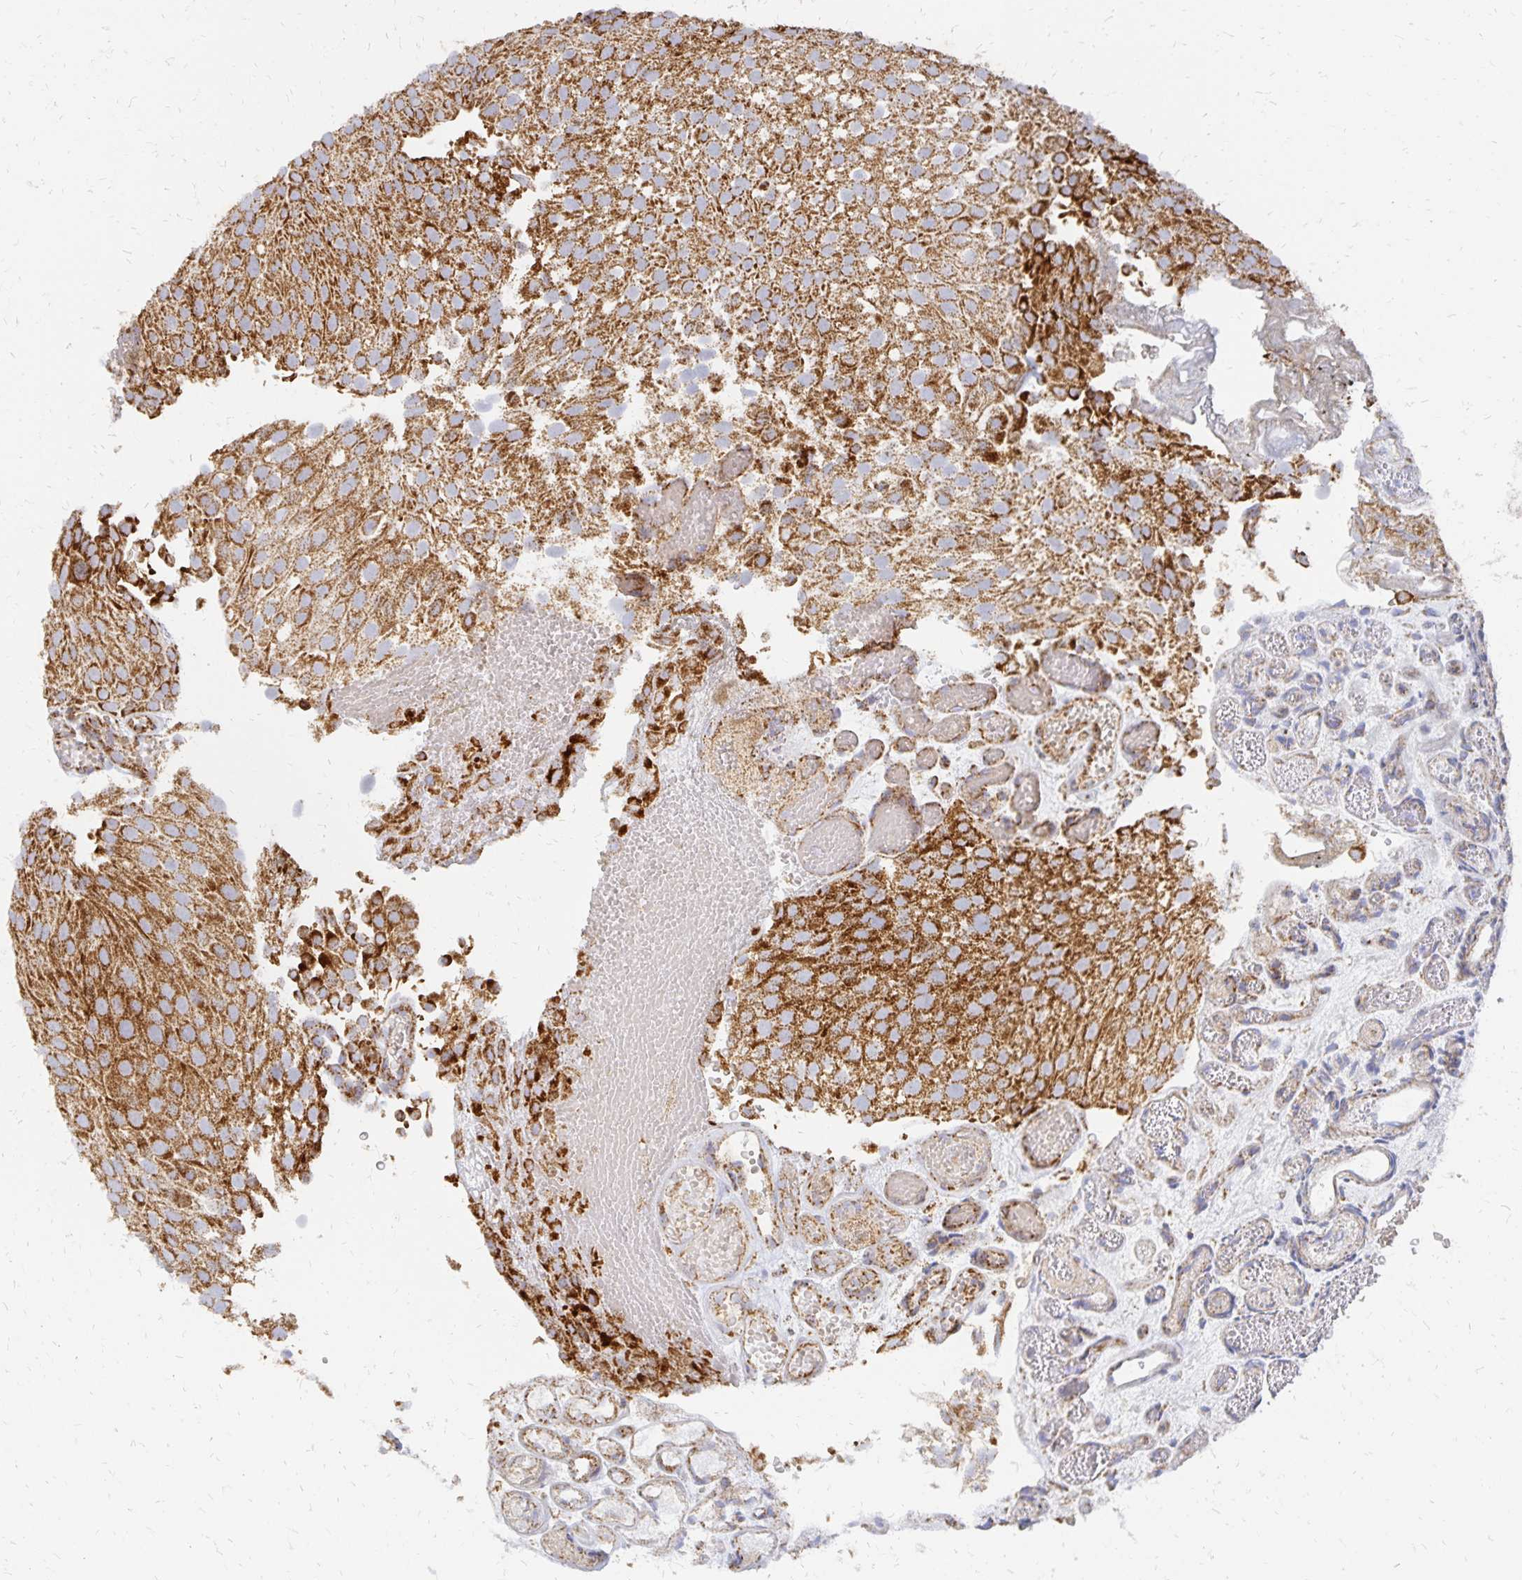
{"staining": {"intensity": "moderate", "quantity": ">75%", "location": "cytoplasmic/membranous"}, "tissue": "urothelial cancer", "cell_type": "Tumor cells", "image_type": "cancer", "snomed": [{"axis": "morphology", "description": "Urothelial carcinoma, Low grade"}, {"axis": "topography", "description": "Urinary bladder"}], "caption": "Protein analysis of urothelial carcinoma (low-grade) tissue displays moderate cytoplasmic/membranous expression in approximately >75% of tumor cells.", "gene": "STOML2", "patient": {"sex": "male", "age": 78}}